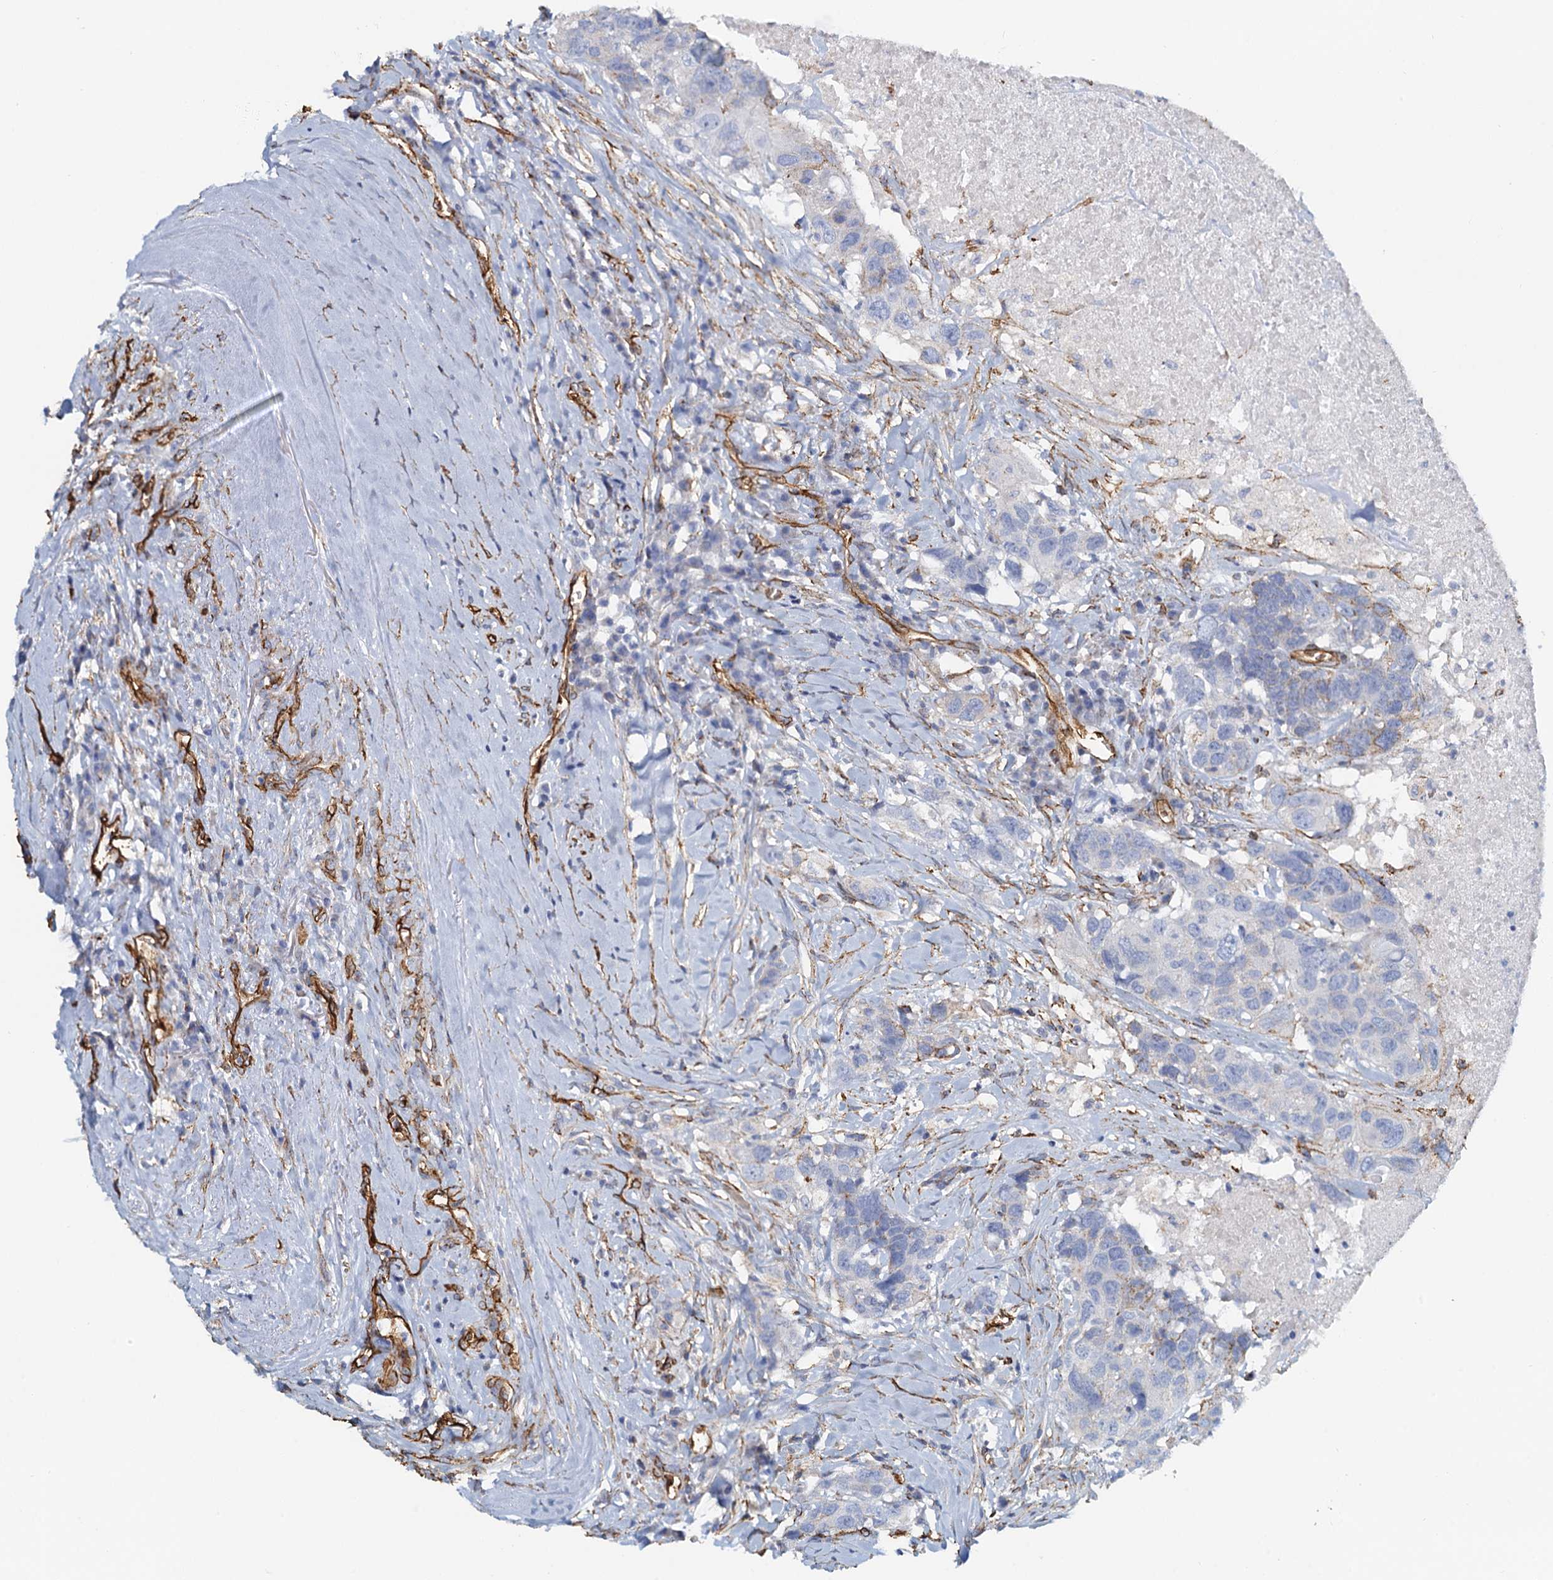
{"staining": {"intensity": "negative", "quantity": "none", "location": "none"}, "tissue": "head and neck cancer", "cell_type": "Tumor cells", "image_type": "cancer", "snomed": [{"axis": "morphology", "description": "Squamous cell carcinoma, NOS"}, {"axis": "topography", "description": "Head-Neck"}], "caption": "This is an immunohistochemistry (IHC) photomicrograph of human head and neck squamous cell carcinoma. There is no expression in tumor cells.", "gene": "DGKG", "patient": {"sex": "male", "age": 66}}